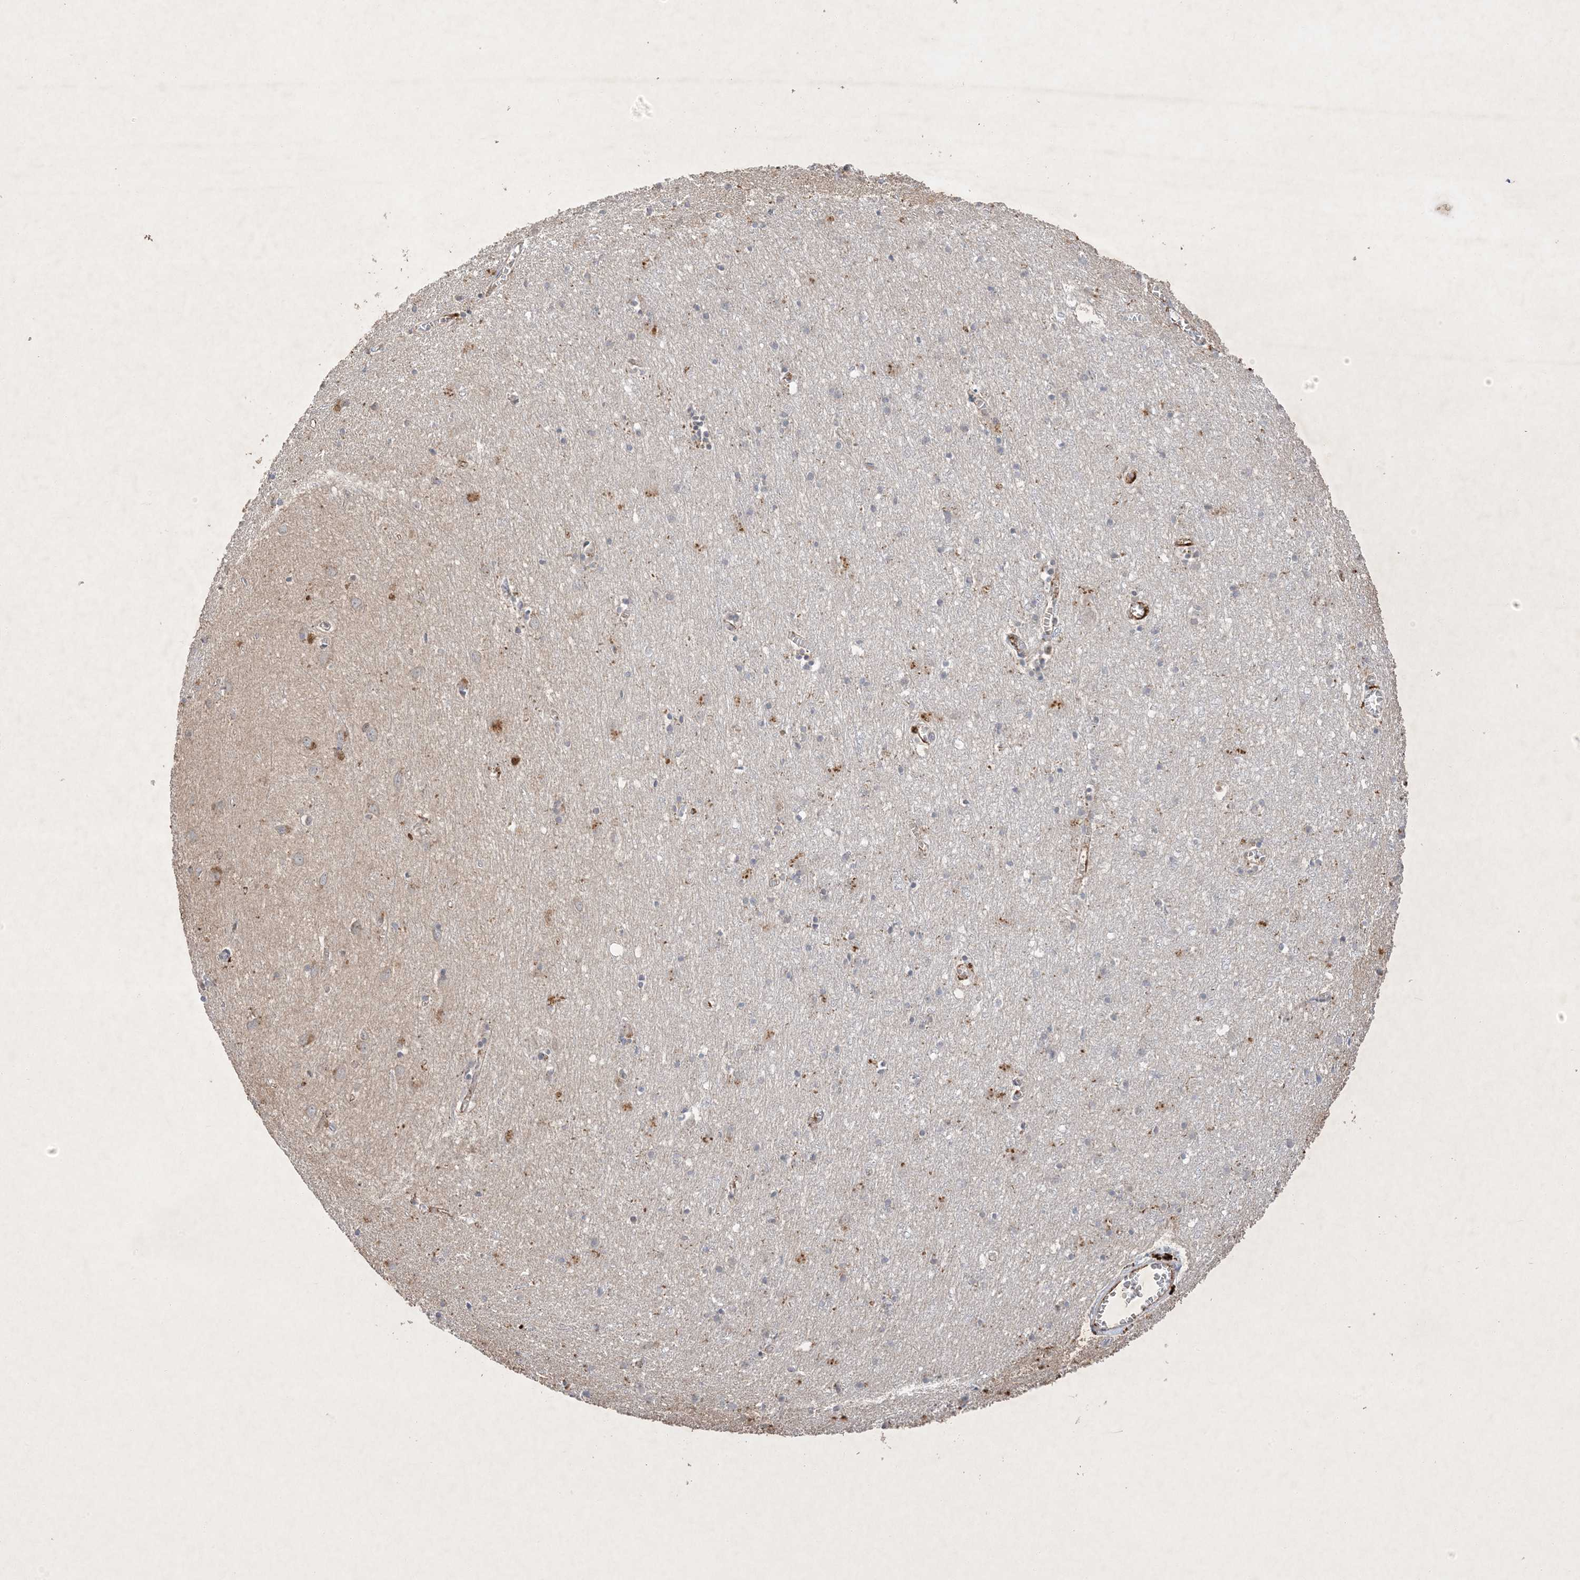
{"staining": {"intensity": "moderate", "quantity": "25%-75%", "location": "cytoplasmic/membranous"}, "tissue": "cerebral cortex", "cell_type": "Endothelial cells", "image_type": "normal", "snomed": [{"axis": "morphology", "description": "Normal tissue, NOS"}, {"axis": "topography", "description": "Cerebral cortex"}], "caption": "DAB immunohistochemical staining of normal human cerebral cortex shows moderate cytoplasmic/membranous protein expression in approximately 25%-75% of endothelial cells. (DAB (3,3'-diaminobenzidine) = brown stain, brightfield microscopy at high magnification).", "gene": "PRSS36", "patient": {"sex": "female", "age": 64}}